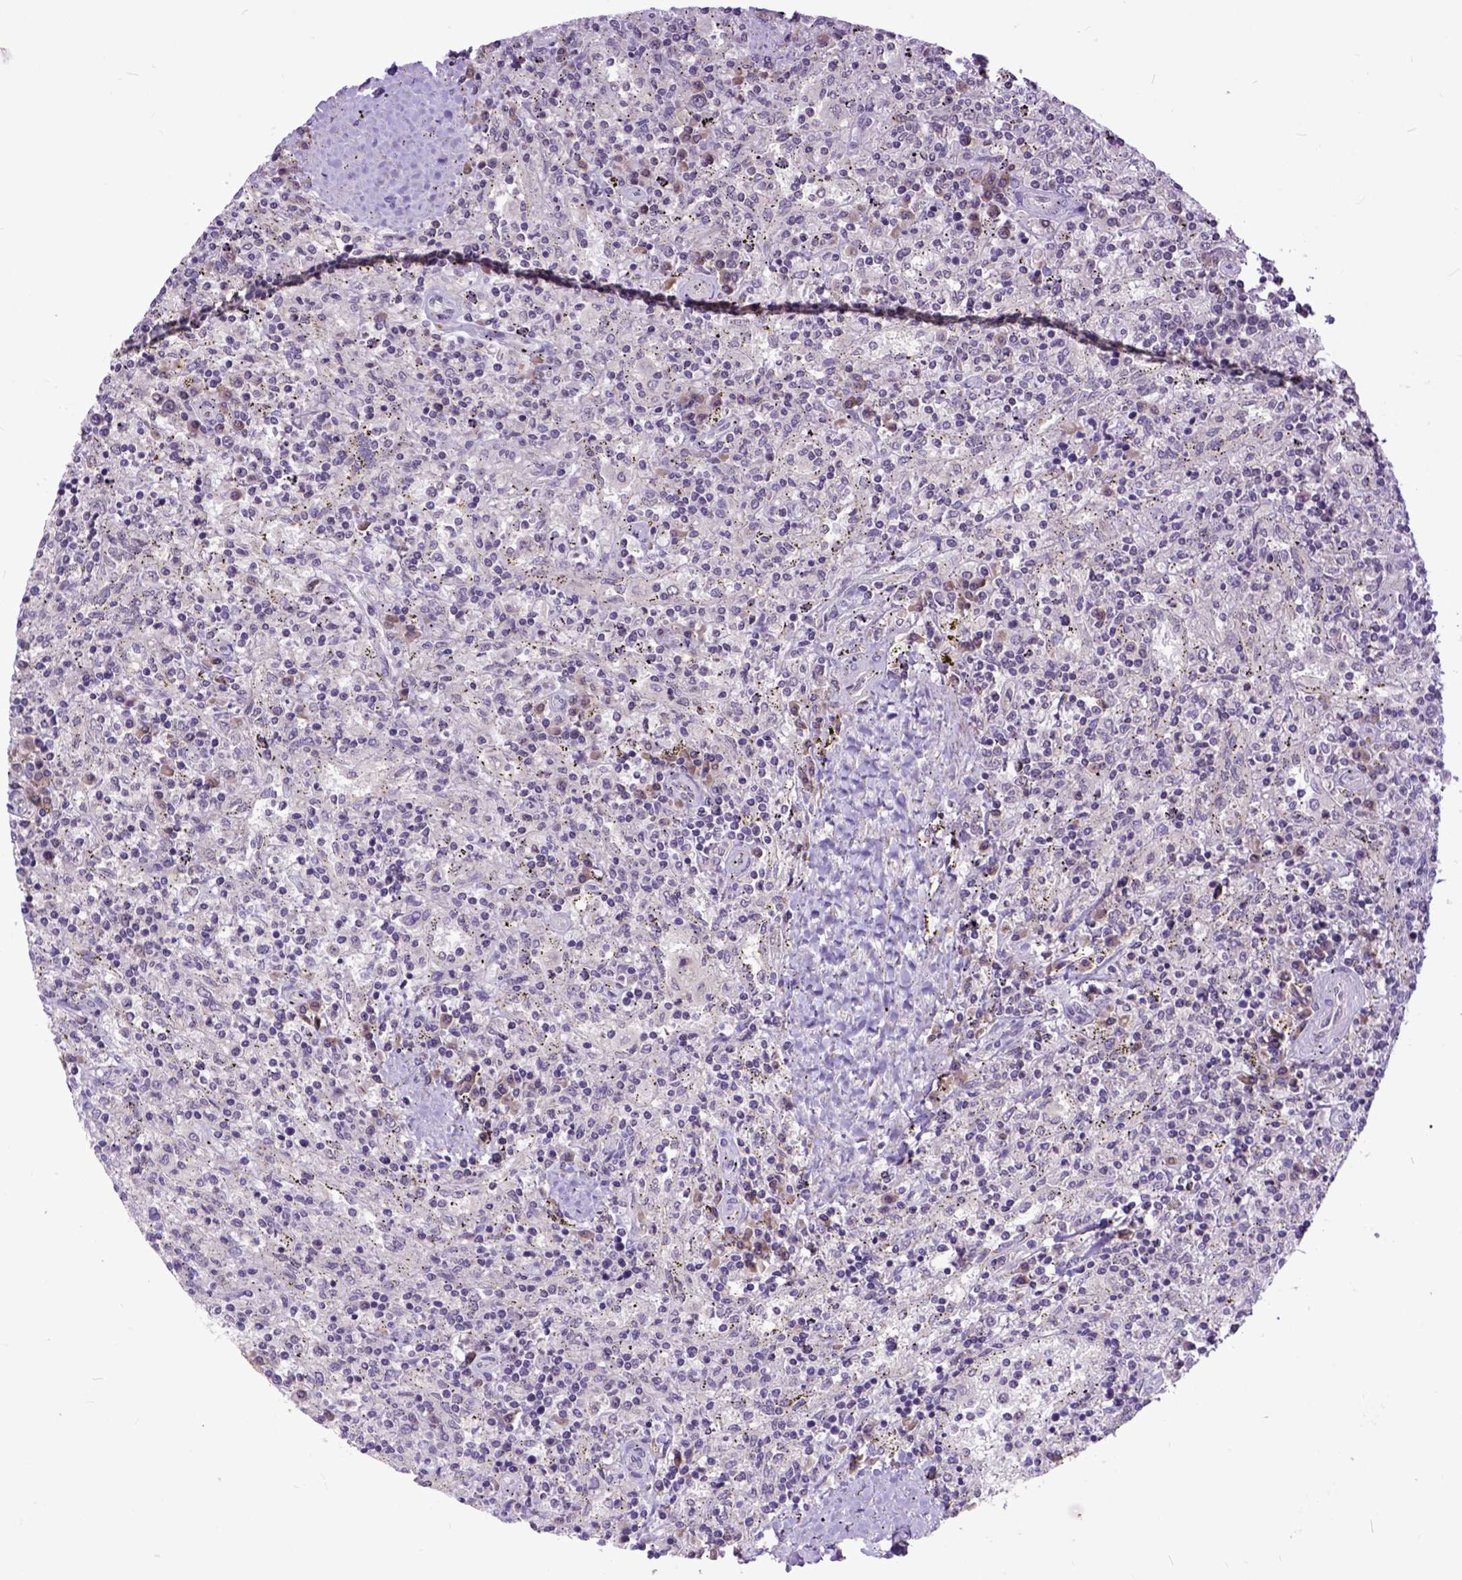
{"staining": {"intensity": "negative", "quantity": "none", "location": "none"}, "tissue": "lymphoma", "cell_type": "Tumor cells", "image_type": "cancer", "snomed": [{"axis": "morphology", "description": "Malignant lymphoma, non-Hodgkin's type, Low grade"}, {"axis": "topography", "description": "Spleen"}], "caption": "Immunohistochemistry of human malignant lymphoma, non-Hodgkin's type (low-grade) shows no staining in tumor cells.", "gene": "ARL1", "patient": {"sex": "male", "age": 62}}